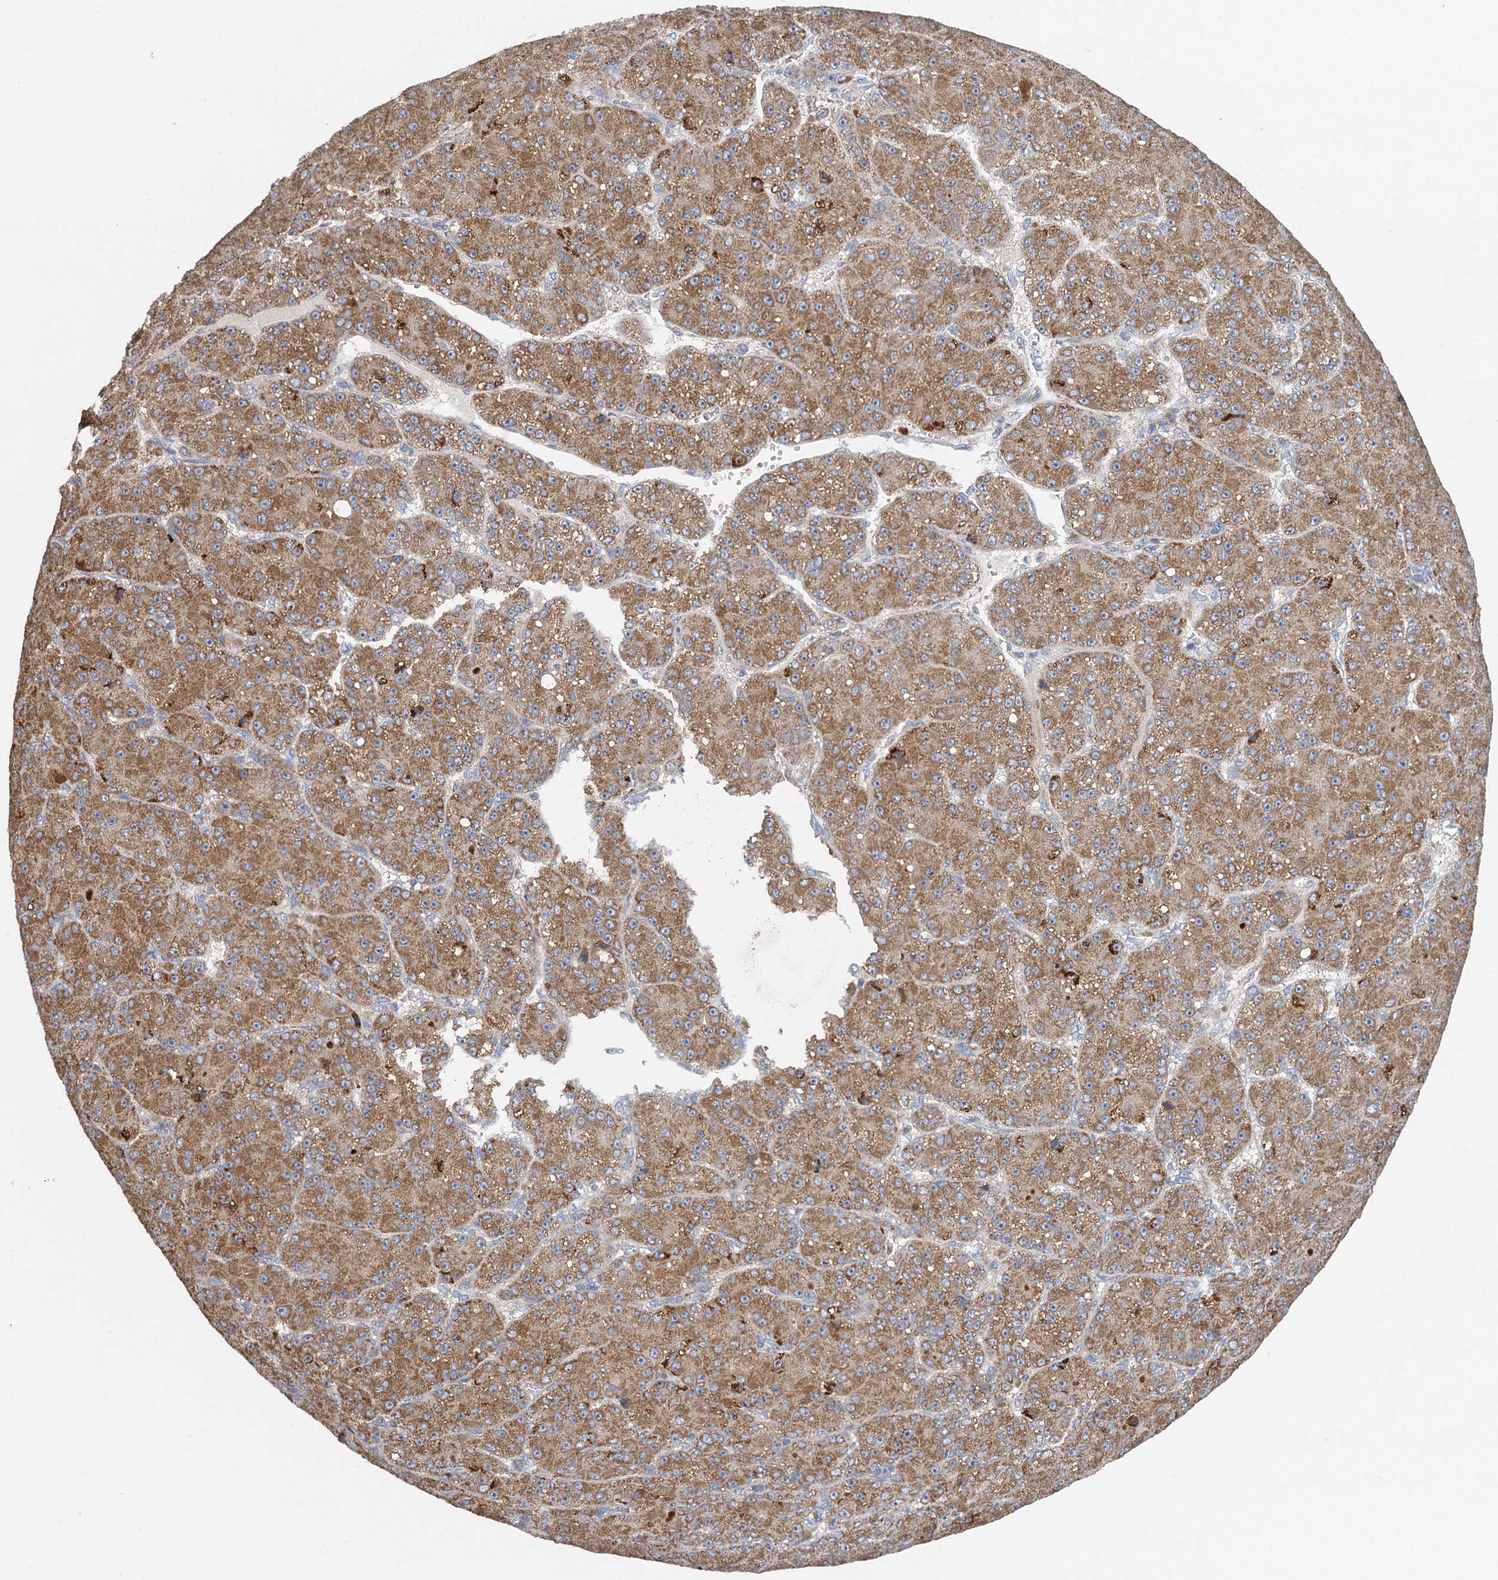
{"staining": {"intensity": "moderate", "quantity": ">75%", "location": "cytoplasmic/membranous"}, "tissue": "liver cancer", "cell_type": "Tumor cells", "image_type": "cancer", "snomed": [{"axis": "morphology", "description": "Carcinoma, Hepatocellular, NOS"}, {"axis": "topography", "description": "Liver"}], "caption": "A brown stain highlights moderate cytoplasmic/membranous expression of a protein in human liver cancer tumor cells.", "gene": "BCS1L", "patient": {"sex": "male", "age": 67}}